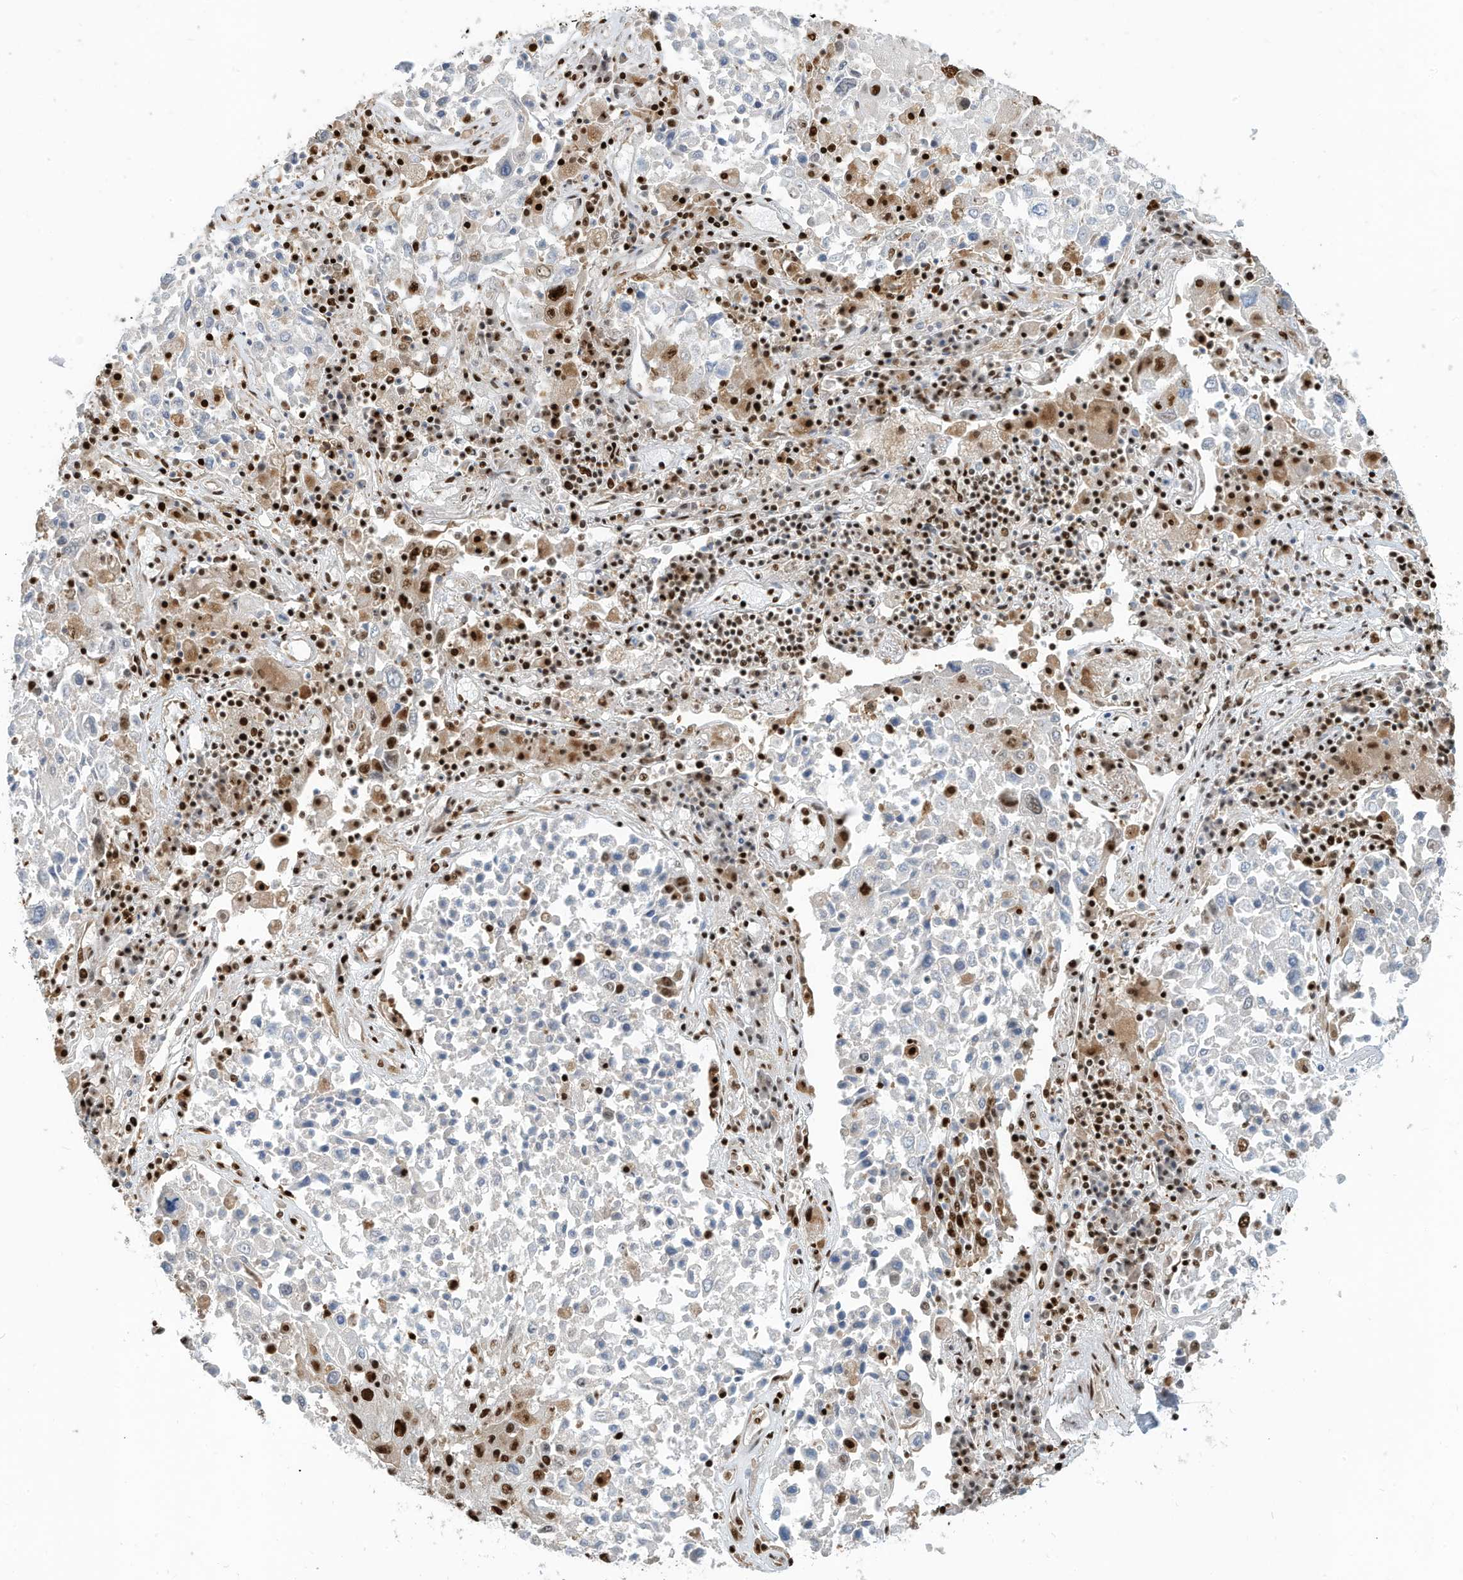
{"staining": {"intensity": "moderate", "quantity": "<25%", "location": "nuclear"}, "tissue": "lung cancer", "cell_type": "Tumor cells", "image_type": "cancer", "snomed": [{"axis": "morphology", "description": "Squamous cell carcinoma, NOS"}, {"axis": "topography", "description": "Lung"}], "caption": "This micrograph reveals lung cancer (squamous cell carcinoma) stained with immunohistochemistry (IHC) to label a protein in brown. The nuclear of tumor cells show moderate positivity for the protein. Nuclei are counter-stained blue.", "gene": "SAMD15", "patient": {"sex": "male", "age": 65}}